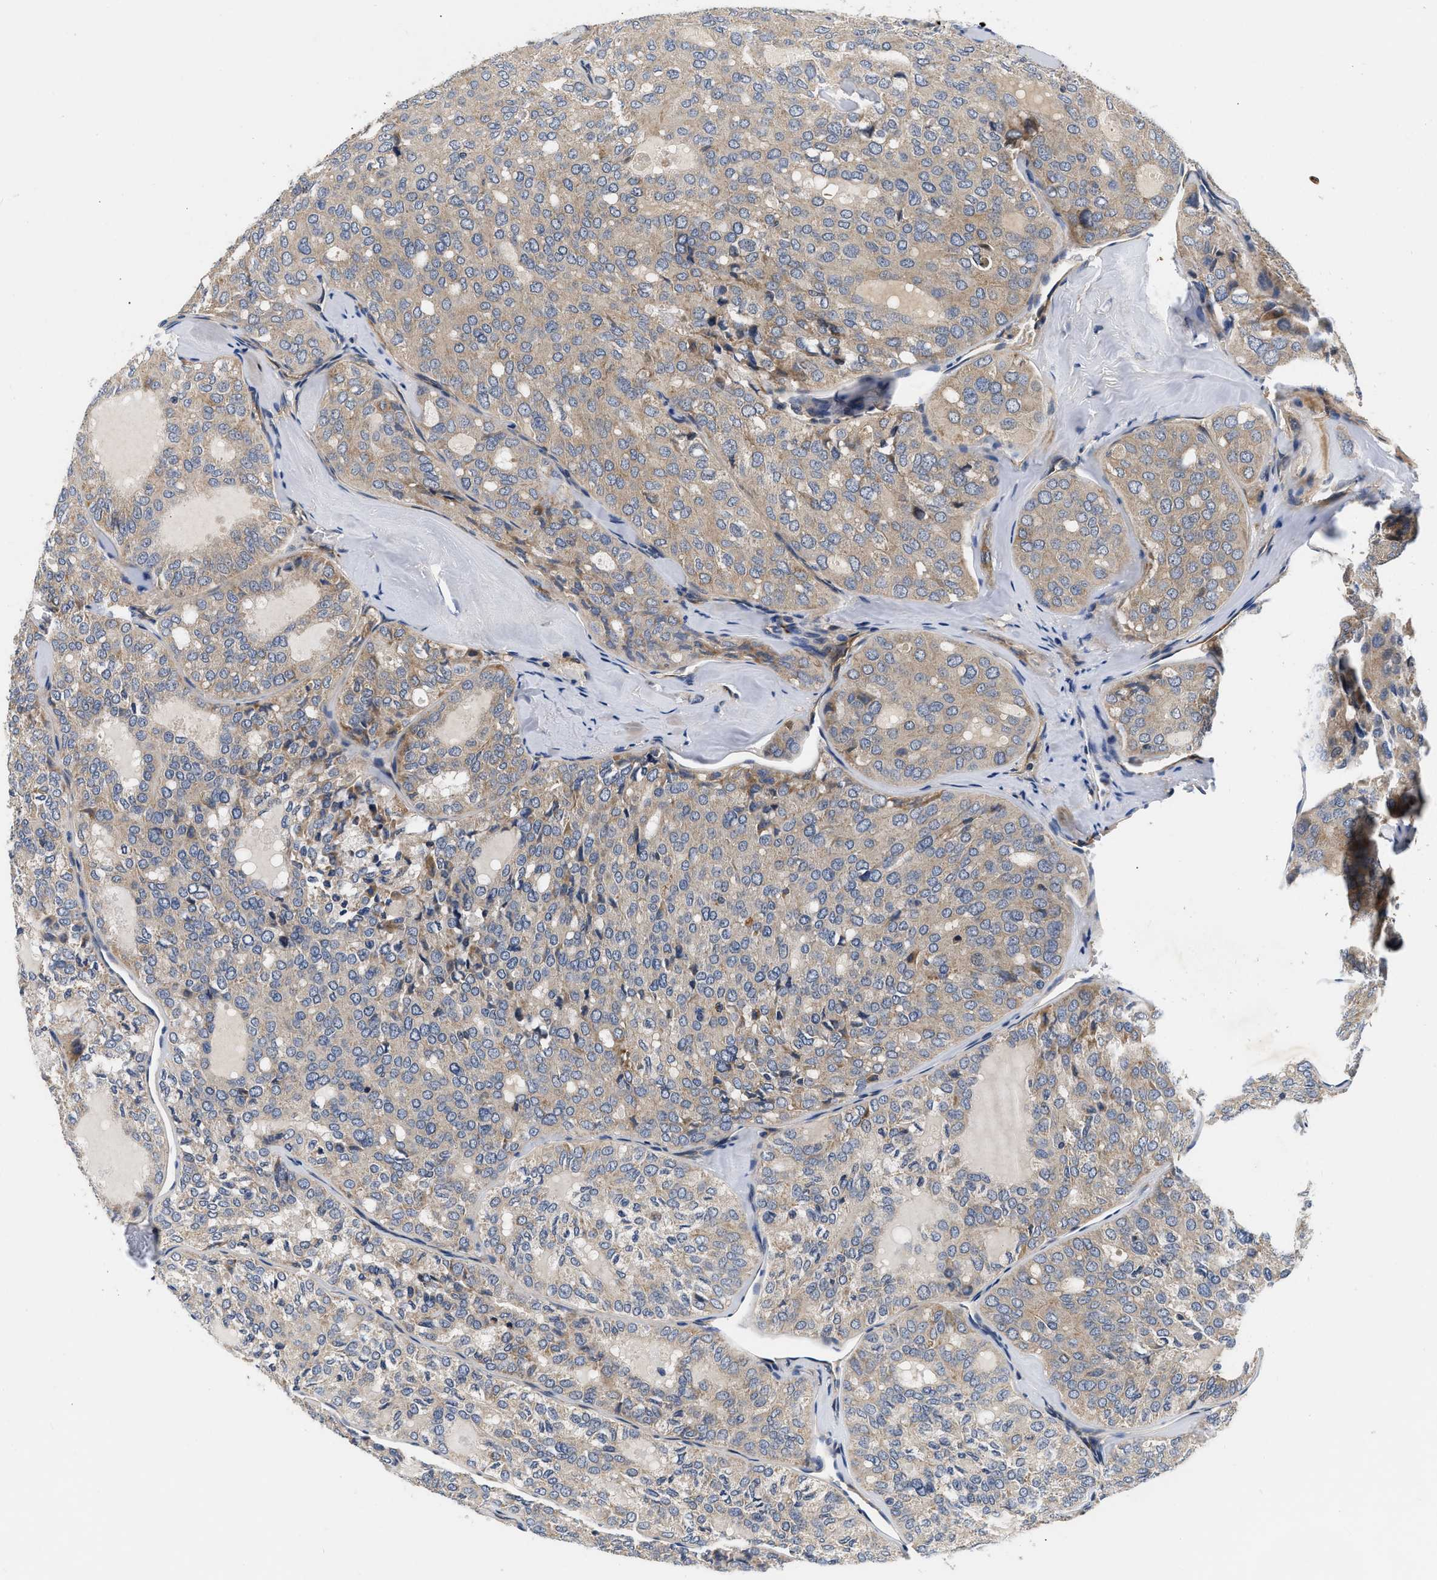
{"staining": {"intensity": "weak", "quantity": ">75%", "location": "cytoplasmic/membranous"}, "tissue": "thyroid cancer", "cell_type": "Tumor cells", "image_type": "cancer", "snomed": [{"axis": "morphology", "description": "Follicular adenoma carcinoma, NOS"}, {"axis": "topography", "description": "Thyroid gland"}], "caption": "Brown immunohistochemical staining in human thyroid follicular adenoma carcinoma demonstrates weak cytoplasmic/membranous staining in approximately >75% of tumor cells.", "gene": "NME6", "patient": {"sex": "male", "age": 75}}